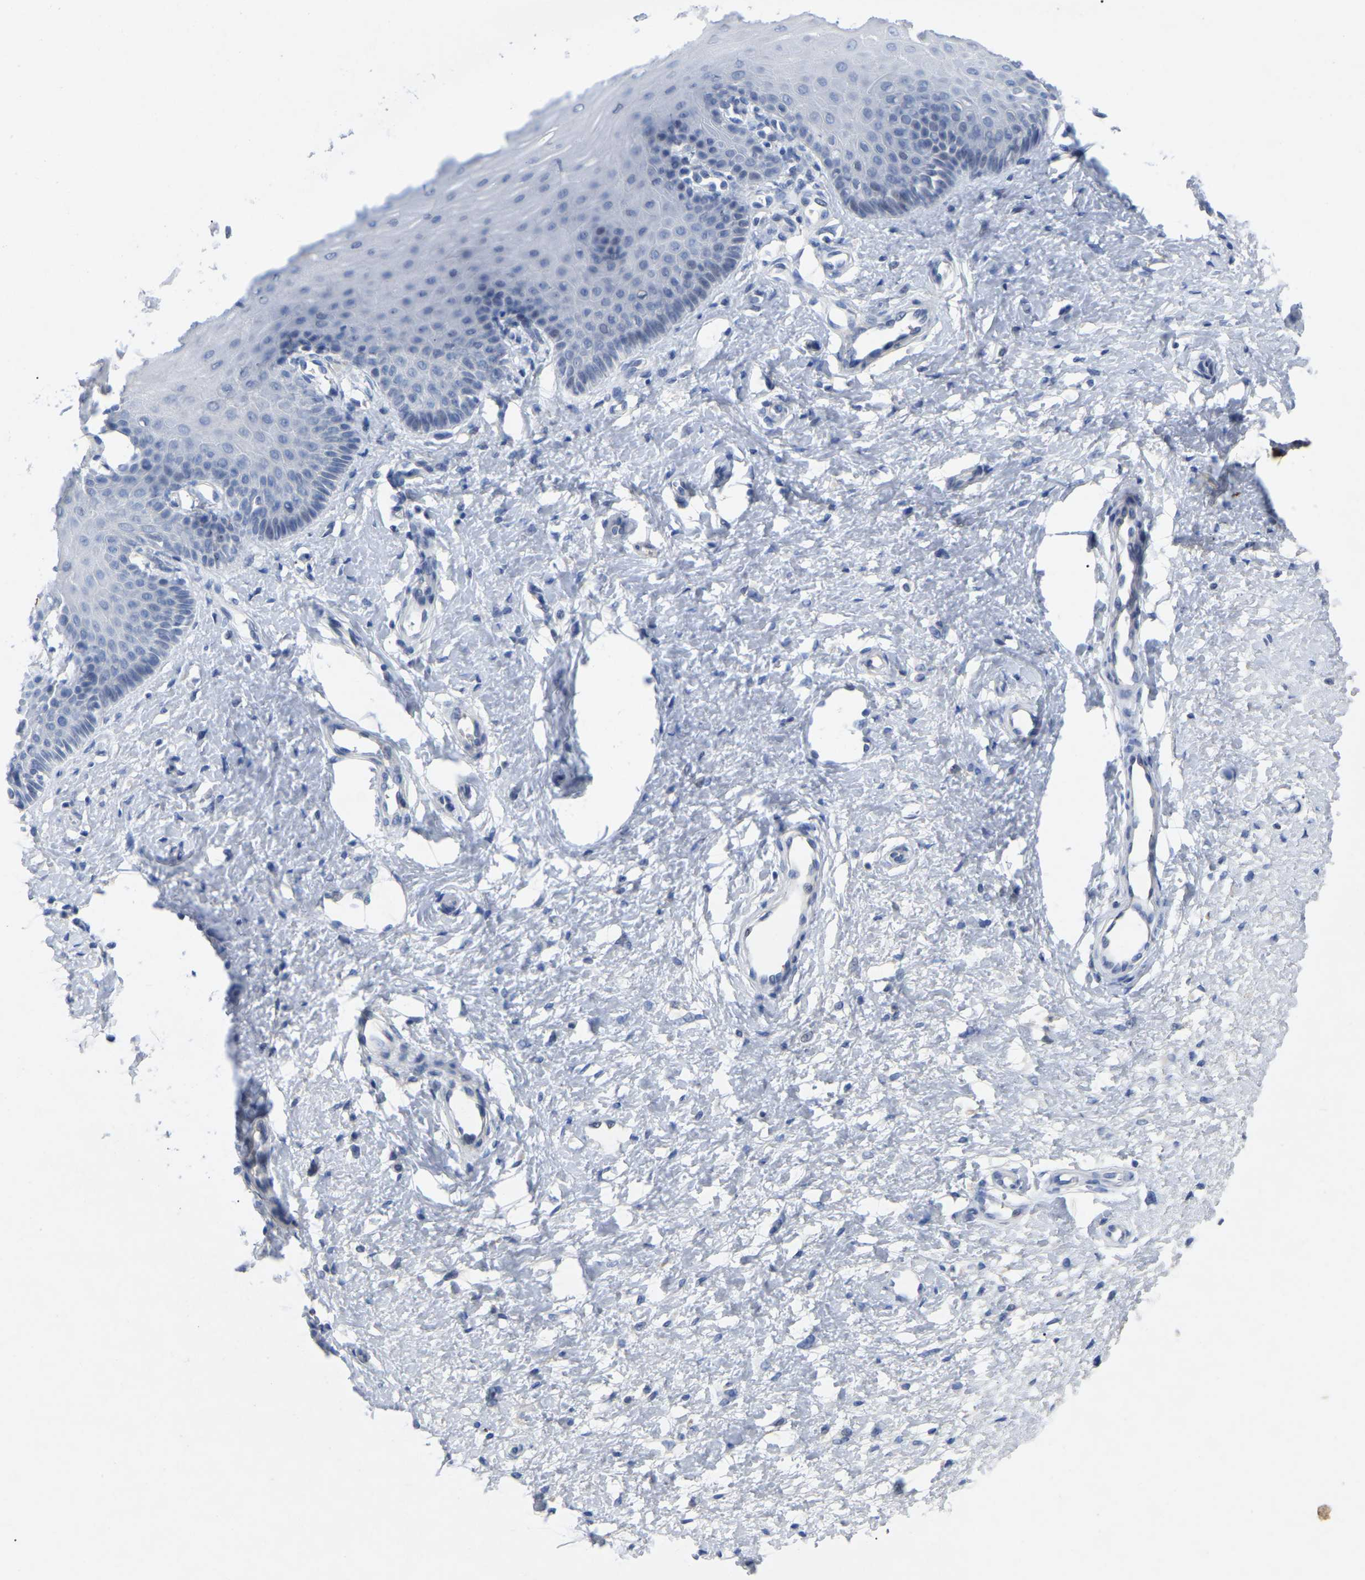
{"staining": {"intensity": "negative", "quantity": "none", "location": "none"}, "tissue": "cervix", "cell_type": "Squamous epithelial cells", "image_type": "normal", "snomed": [{"axis": "morphology", "description": "Normal tissue, NOS"}, {"axis": "topography", "description": "Cervix"}], "caption": "This is an IHC histopathology image of normal cervix. There is no staining in squamous epithelial cells.", "gene": "SMPD2", "patient": {"sex": "female", "age": 55}}